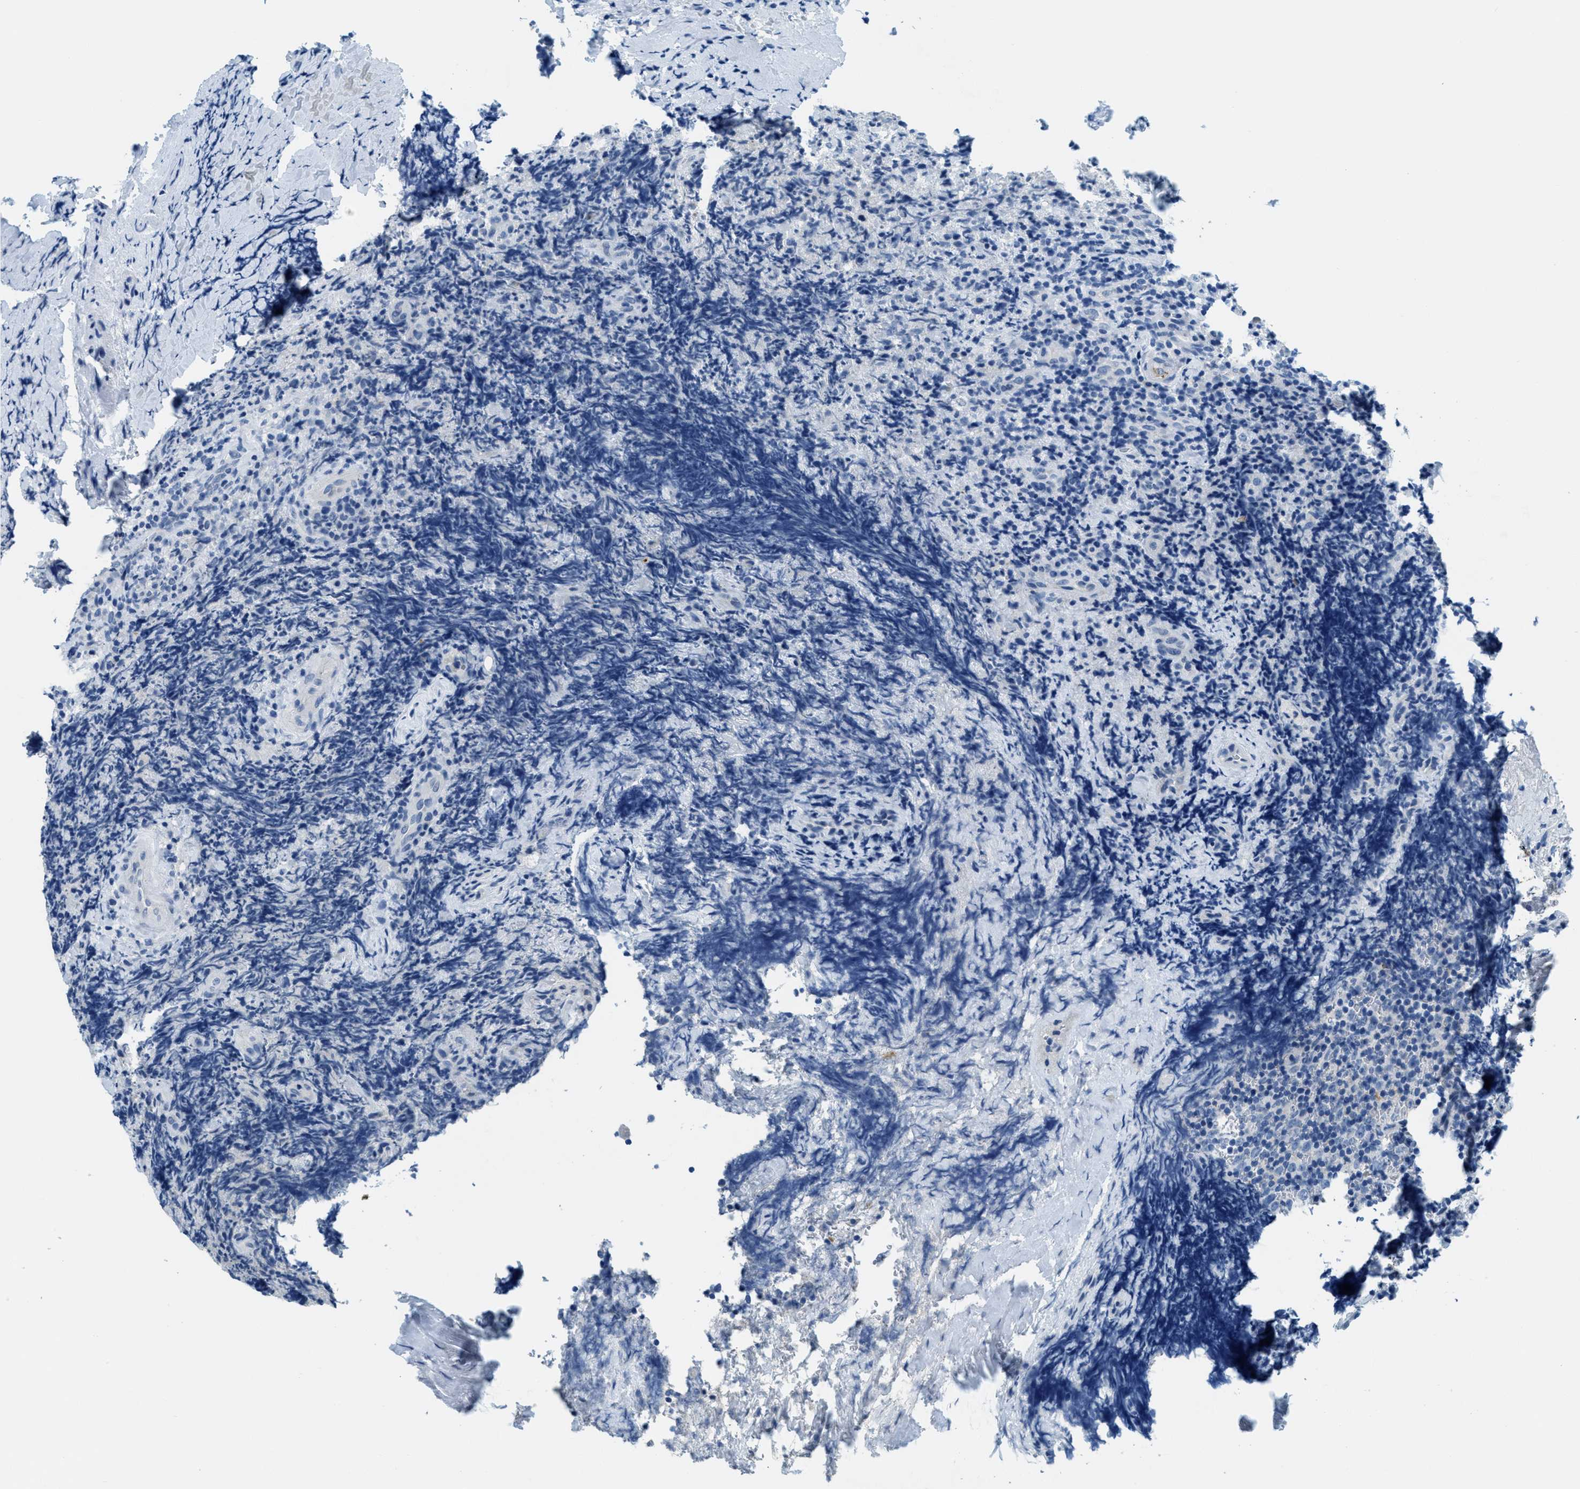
{"staining": {"intensity": "negative", "quantity": "none", "location": "none"}, "tissue": "lymphoma", "cell_type": "Tumor cells", "image_type": "cancer", "snomed": [{"axis": "morphology", "description": "Malignant lymphoma, non-Hodgkin's type, High grade"}, {"axis": "topography", "description": "Tonsil"}], "caption": "Tumor cells show no significant protein expression in high-grade malignant lymphoma, non-Hodgkin's type. (DAB (3,3'-diaminobenzidine) IHC, high magnification).", "gene": "A2M", "patient": {"sex": "female", "age": 36}}